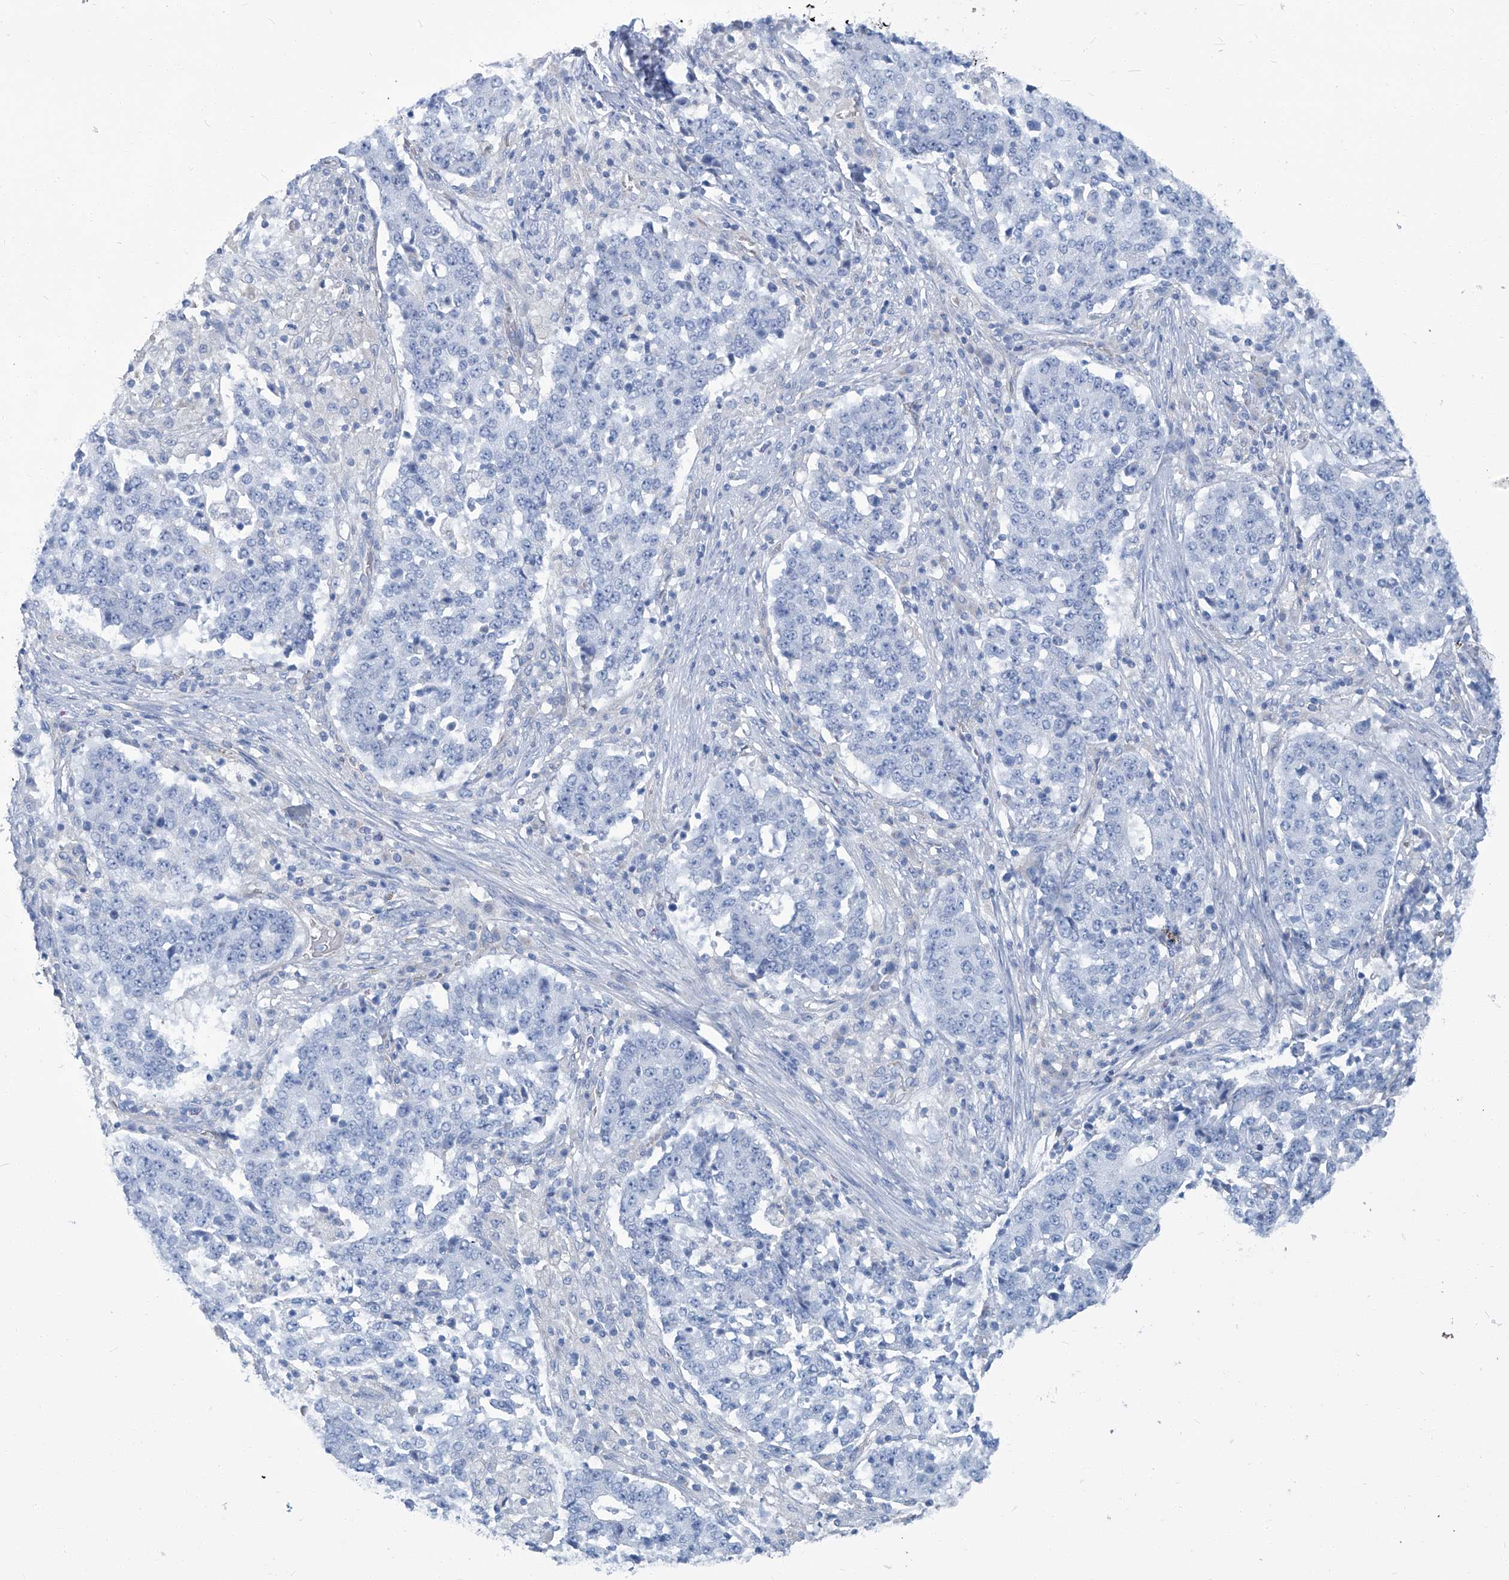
{"staining": {"intensity": "negative", "quantity": "none", "location": "none"}, "tissue": "stomach cancer", "cell_type": "Tumor cells", "image_type": "cancer", "snomed": [{"axis": "morphology", "description": "Adenocarcinoma, NOS"}, {"axis": "topography", "description": "Stomach"}], "caption": "Tumor cells are negative for brown protein staining in stomach adenocarcinoma.", "gene": "PFKL", "patient": {"sex": "male", "age": 59}}